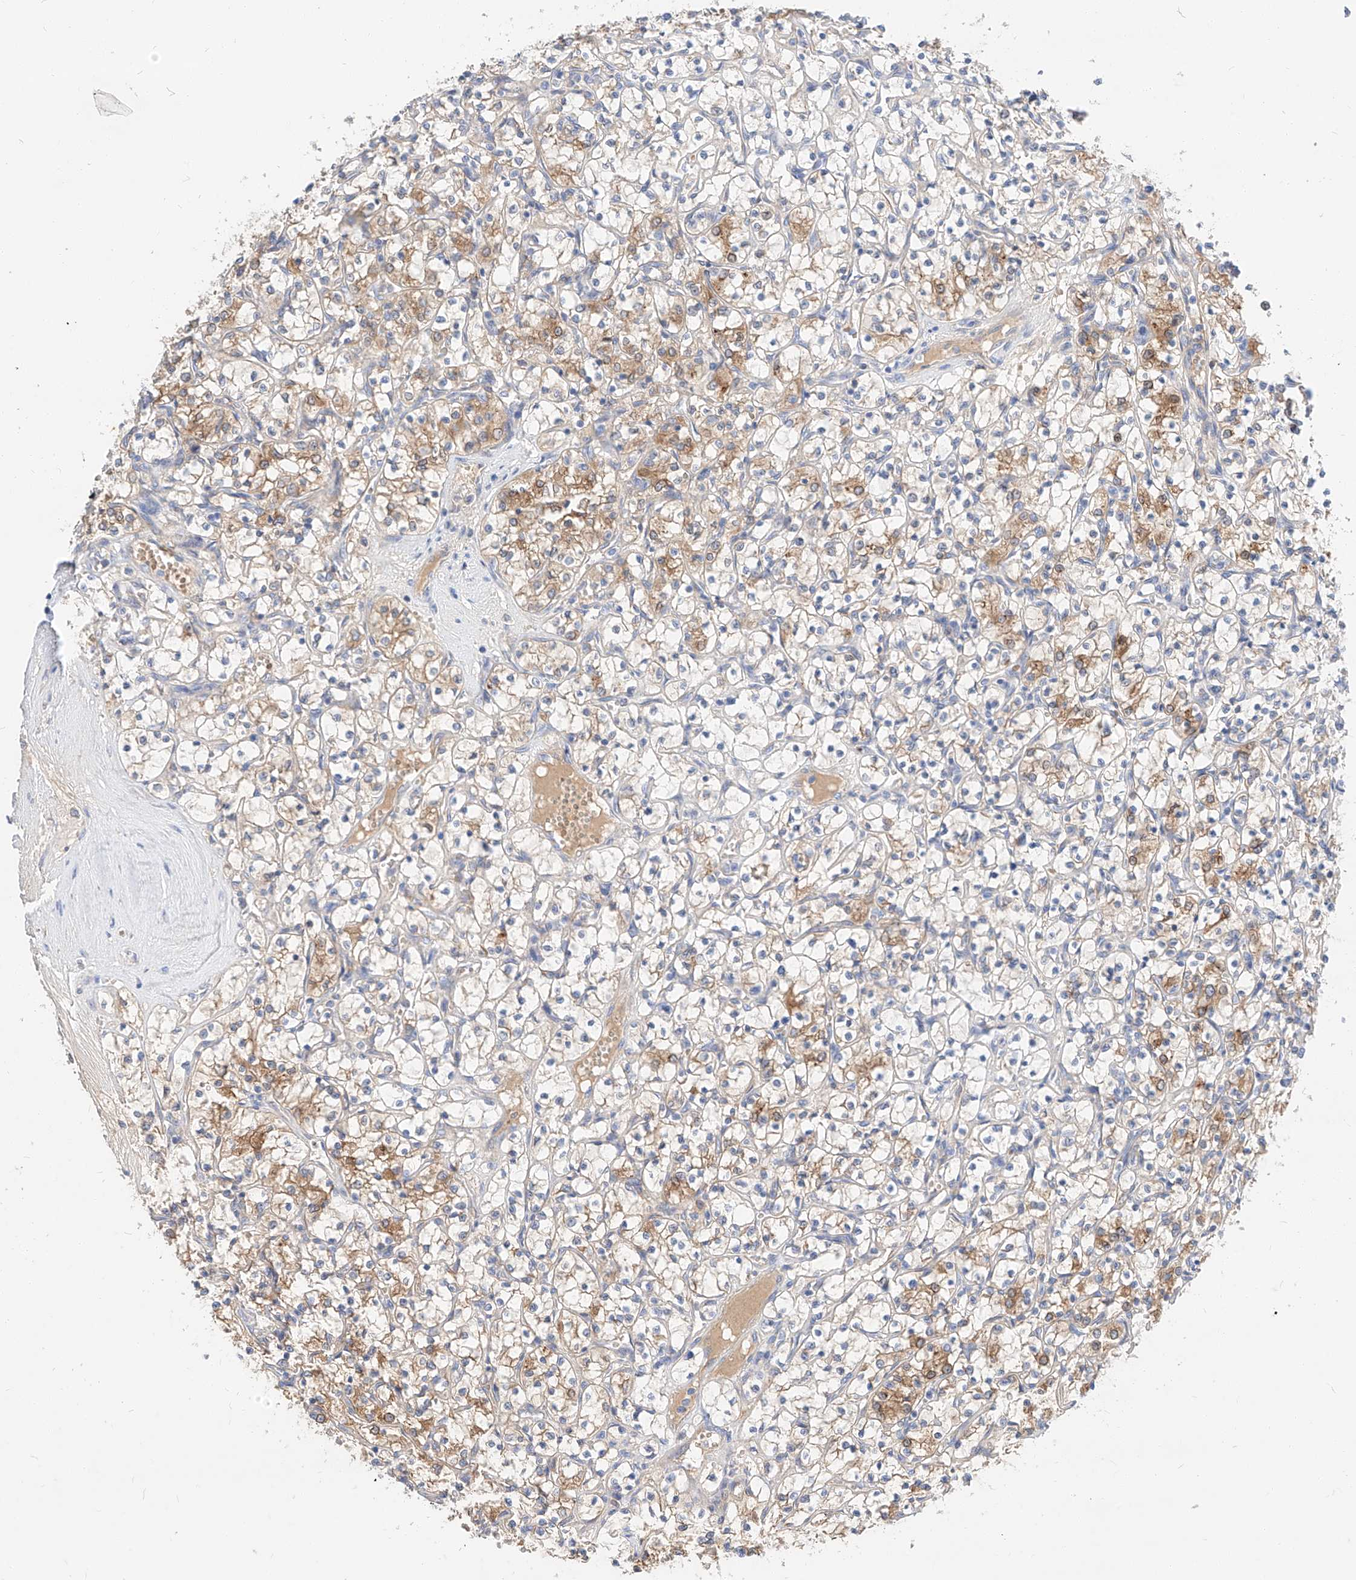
{"staining": {"intensity": "moderate", "quantity": "<25%", "location": "cytoplasmic/membranous"}, "tissue": "renal cancer", "cell_type": "Tumor cells", "image_type": "cancer", "snomed": [{"axis": "morphology", "description": "Adenocarcinoma, NOS"}, {"axis": "topography", "description": "Kidney"}], "caption": "Moderate cytoplasmic/membranous staining is seen in about <25% of tumor cells in renal adenocarcinoma. (Brightfield microscopy of DAB IHC at high magnification).", "gene": "MAP7", "patient": {"sex": "female", "age": 69}}